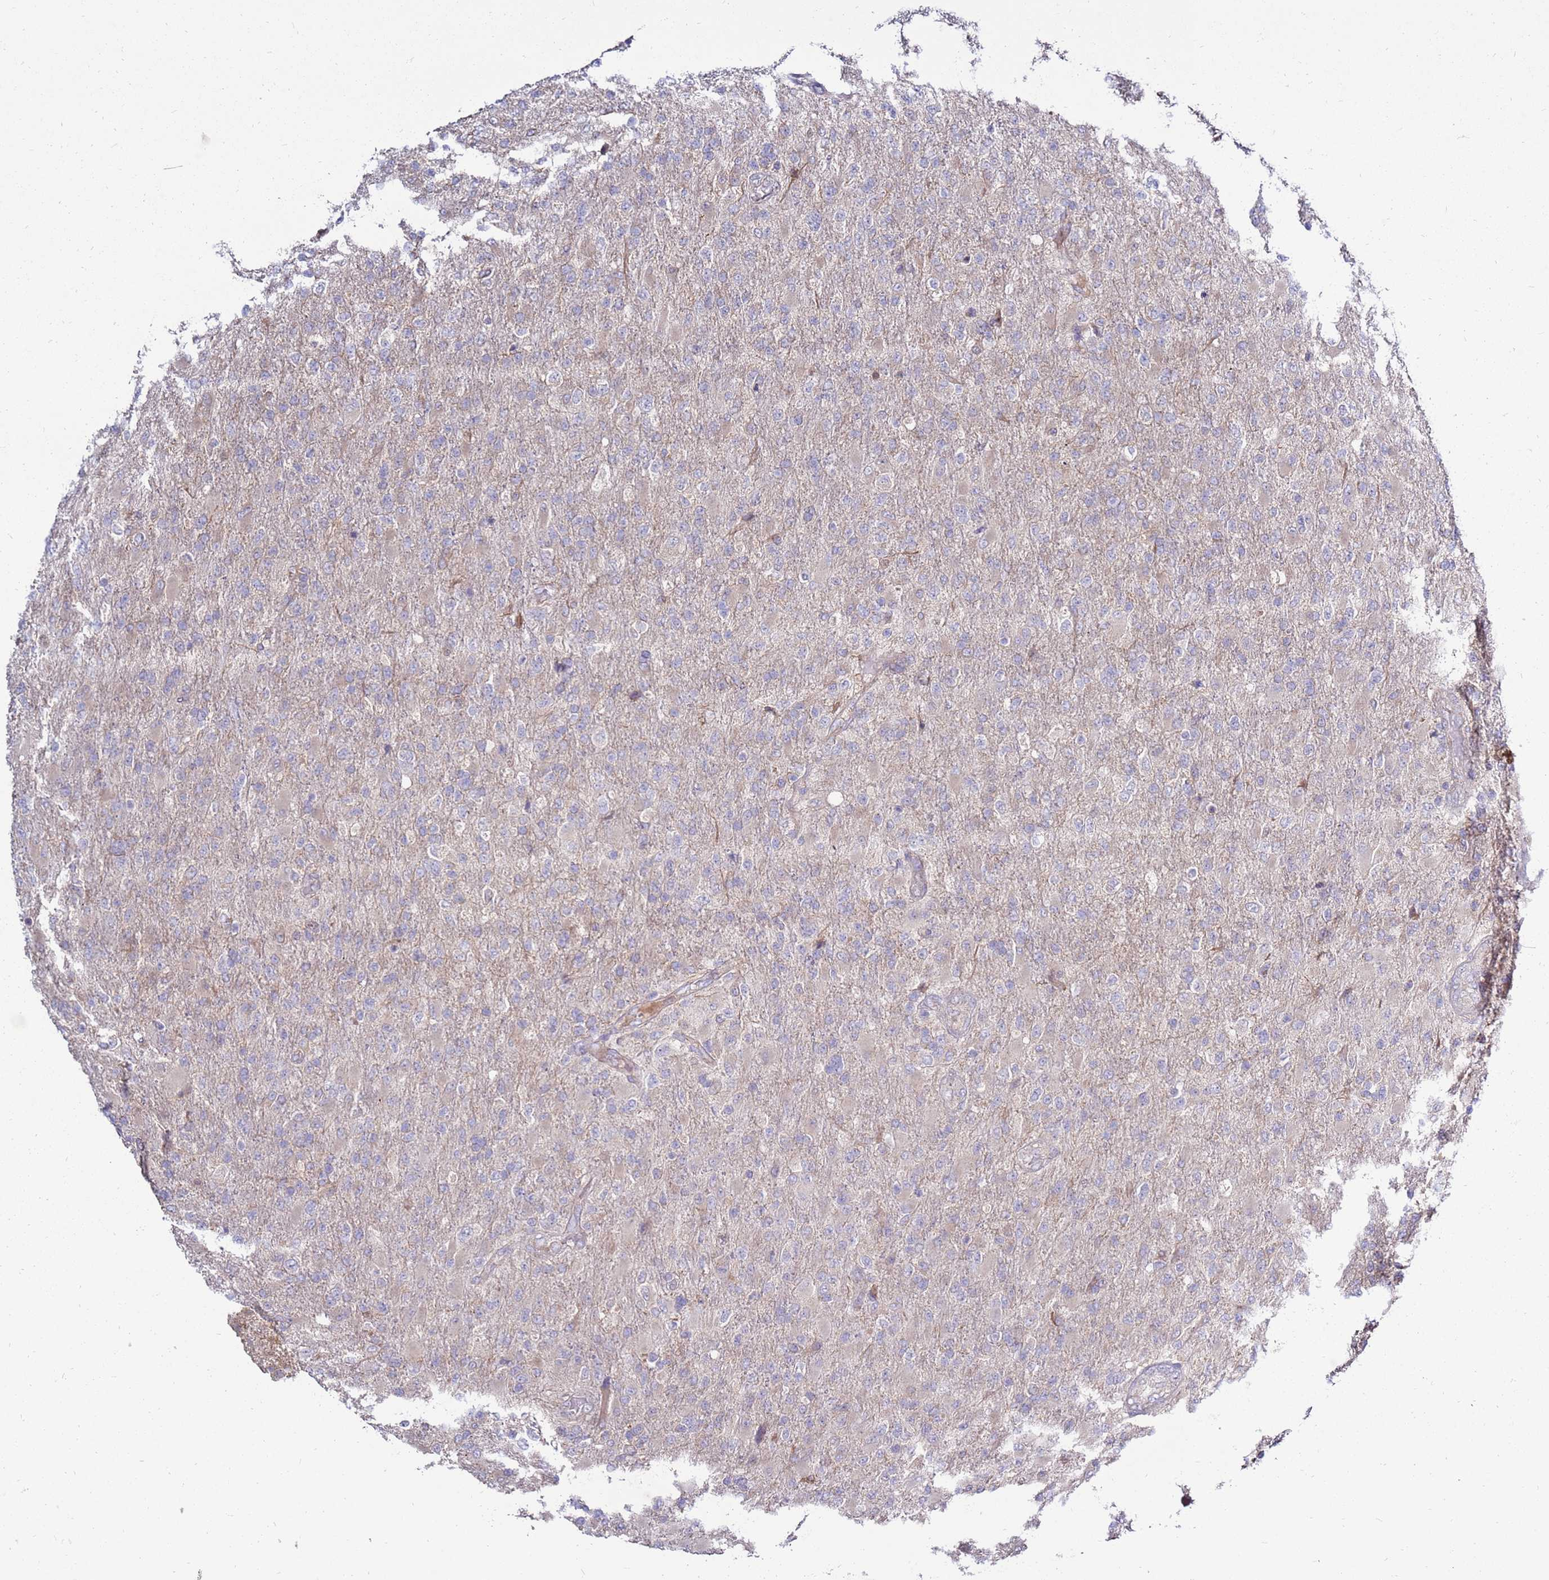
{"staining": {"intensity": "negative", "quantity": "none", "location": "none"}, "tissue": "glioma", "cell_type": "Tumor cells", "image_type": "cancer", "snomed": [{"axis": "morphology", "description": "Glioma, malignant, Low grade"}, {"axis": "topography", "description": "Brain"}], "caption": "Immunohistochemistry (IHC) photomicrograph of neoplastic tissue: low-grade glioma (malignant) stained with DAB demonstrates no significant protein expression in tumor cells.", "gene": "TRAPPC4", "patient": {"sex": "male", "age": 65}}